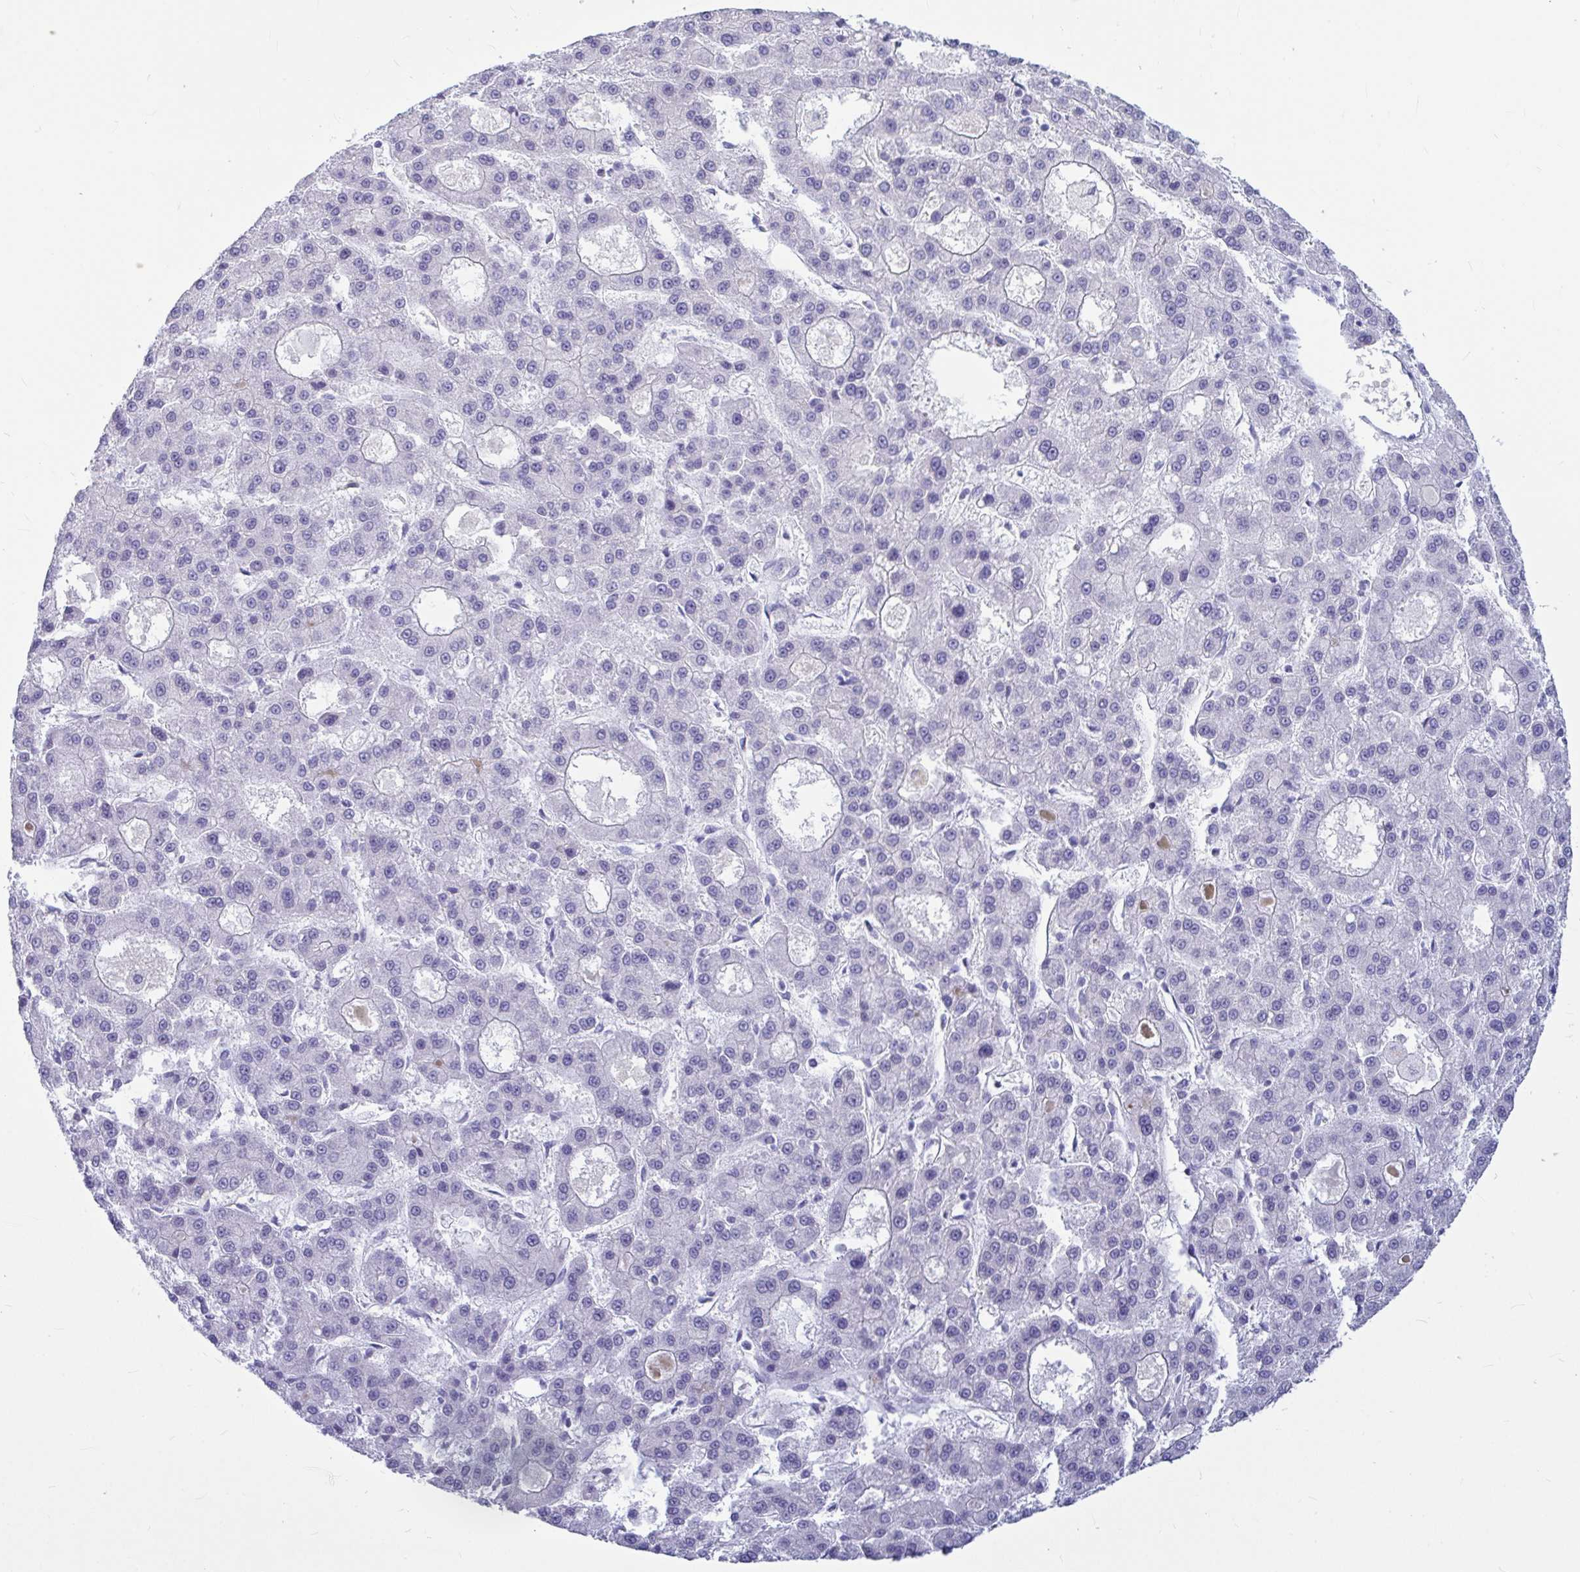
{"staining": {"intensity": "negative", "quantity": "none", "location": "none"}, "tissue": "liver cancer", "cell_type": "Tumor cells", "image_type": "cancer", "snomed": [{"axis": "morphology", "description": "Carcinoma, Hepatocellular, NOS"}, {"axis": "topography", "description": "Liver"}], "caption": "The immunohistochemistry micrograph has no significant staining in tumor cells of liver hepatocellular carcinoma tissue.", "gene": "OR5J2", "patient": {"sex": "male", "age": 70}}